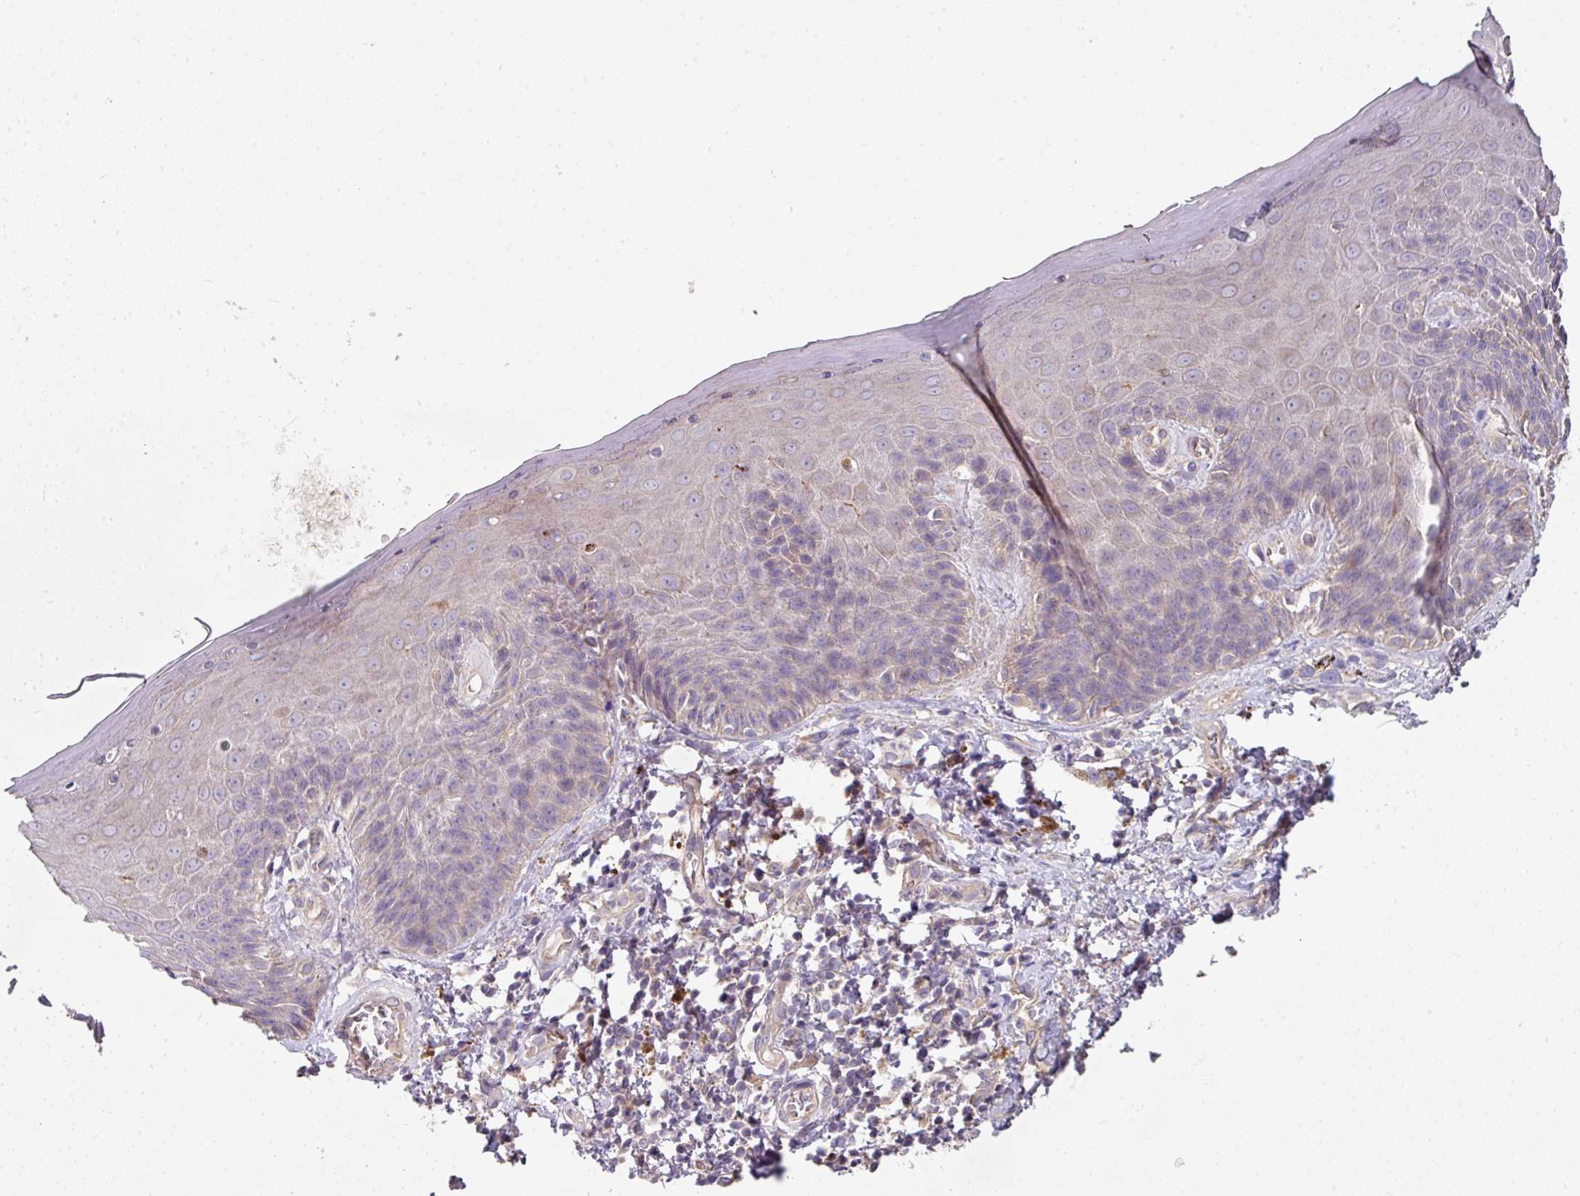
{"staining": {"intensity": "negative", "quantity": "none", "location": "none"}, "tissue": "skin", "cell_type": "Epidermal cells", "image_type": "normal", "snomed": [{"axis": "morphology", "description": "Normal tissue, NOS"}, {"axis": "topography", "description": "Anal"}, {"axis": "topography", "description": "Peripheral nerve tissue"}], "caption": "The immunohistochemistry (IHC) histopathology image has no significant positivity in epidermal cells of skin. (DAB immunohistochemistry (IHC) visualized using brightfield microscopy, high magnification).", "gene": "C4orf48", "patient": {"sex": "male", "age": 53}}